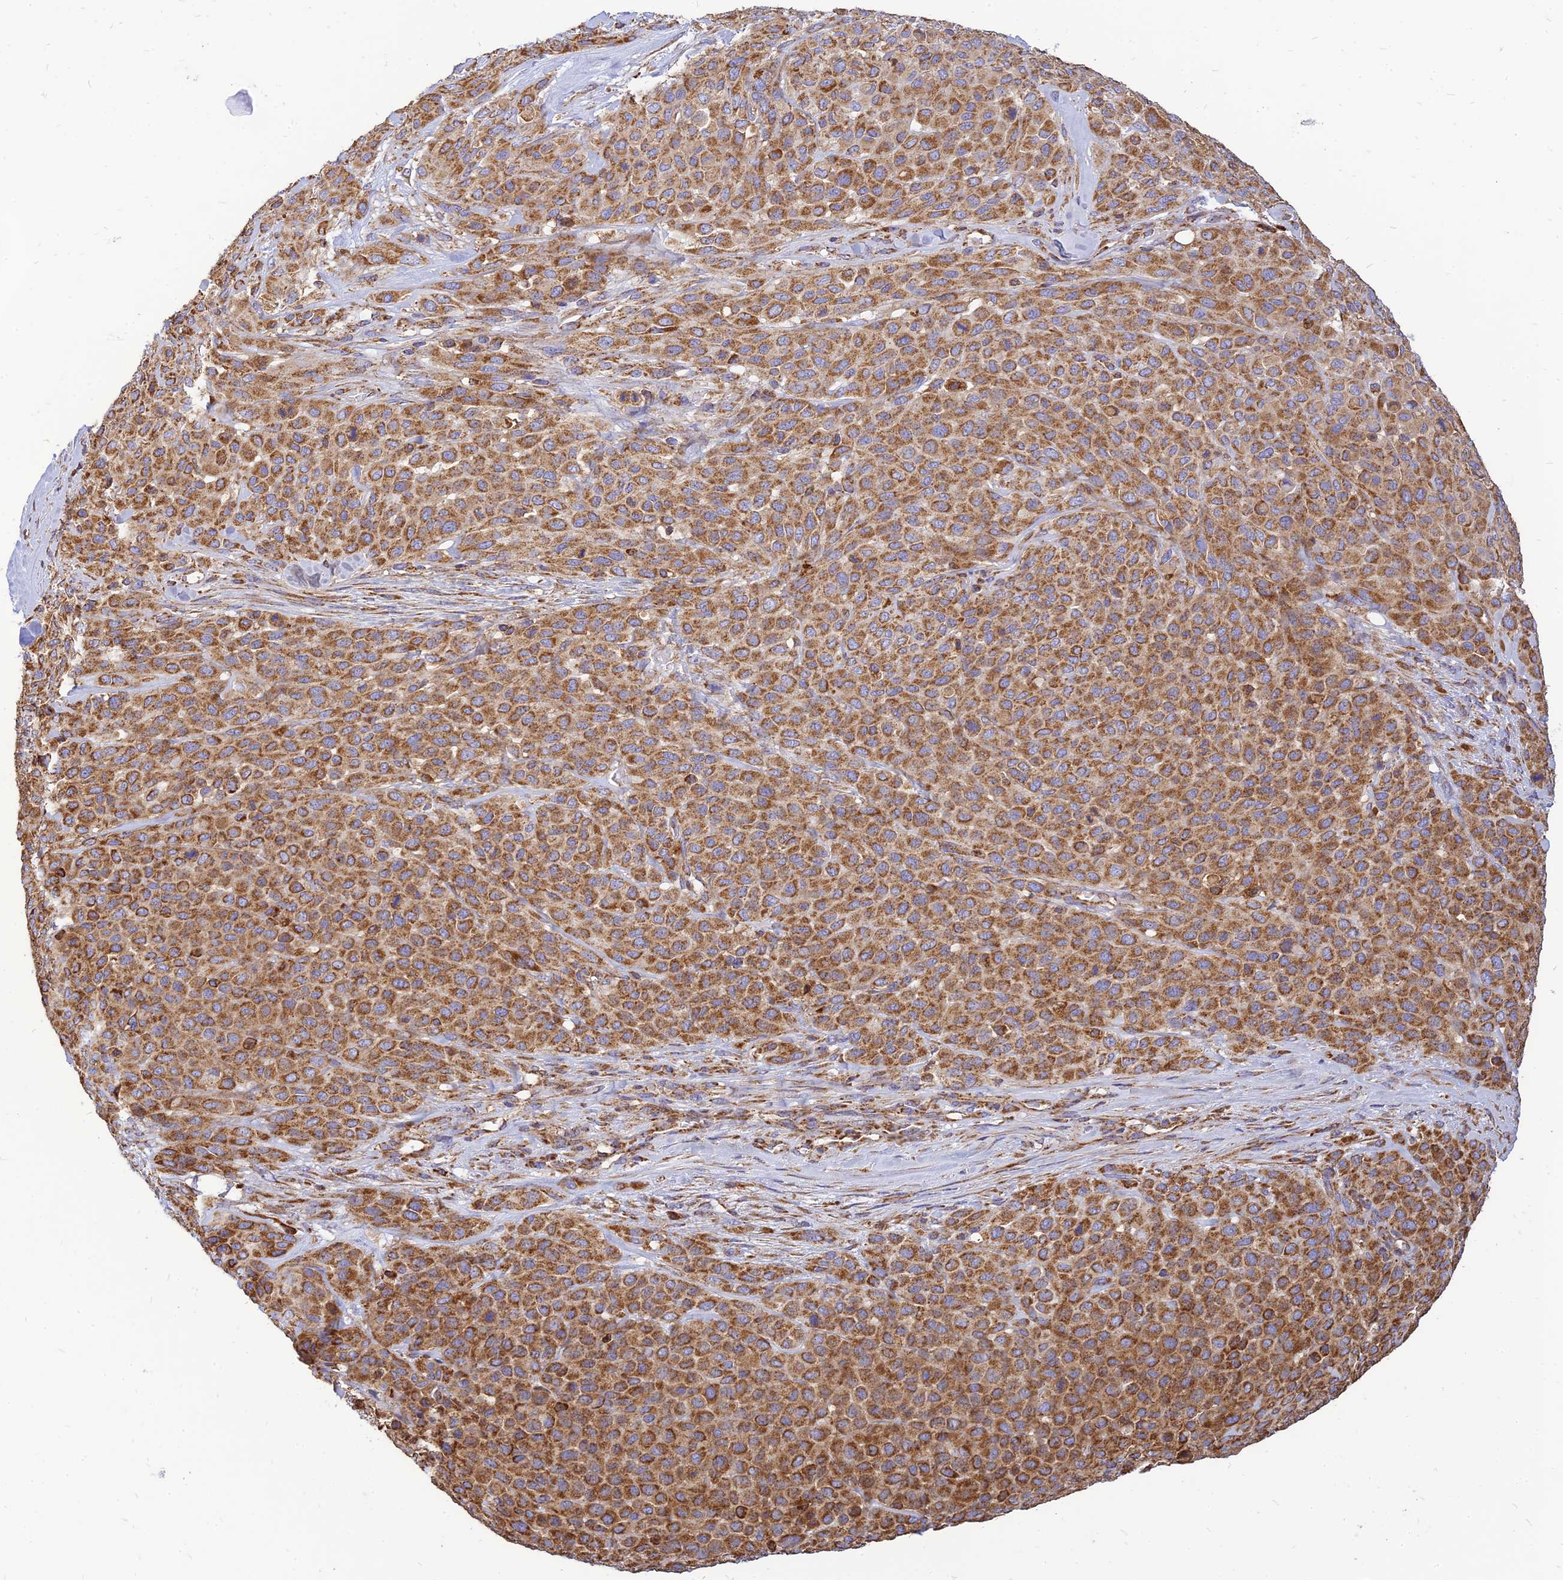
{"staining": {"intensity": "moderate", "quantity": ">75%", "location": "cytoplasmic/membranous"}, "tissue": "melanoma", "cell_type": "Tumor cells", "image_type": "cancer", "snomed": [{"axis": "morphology", "description": "Malignant melanoma, Metastatic site"}, {"axis": "topography", "description": "Skin"}], "caption": "There is medium levels of moderate cytoplasmic/membranous positivity in tumor cells of malignant melanoma (metastatic site), as demonstrated by immunohistochemical staining (brown color).", "gene": "THUMPD2", "patient": {"sex": "female", "age": 81}}